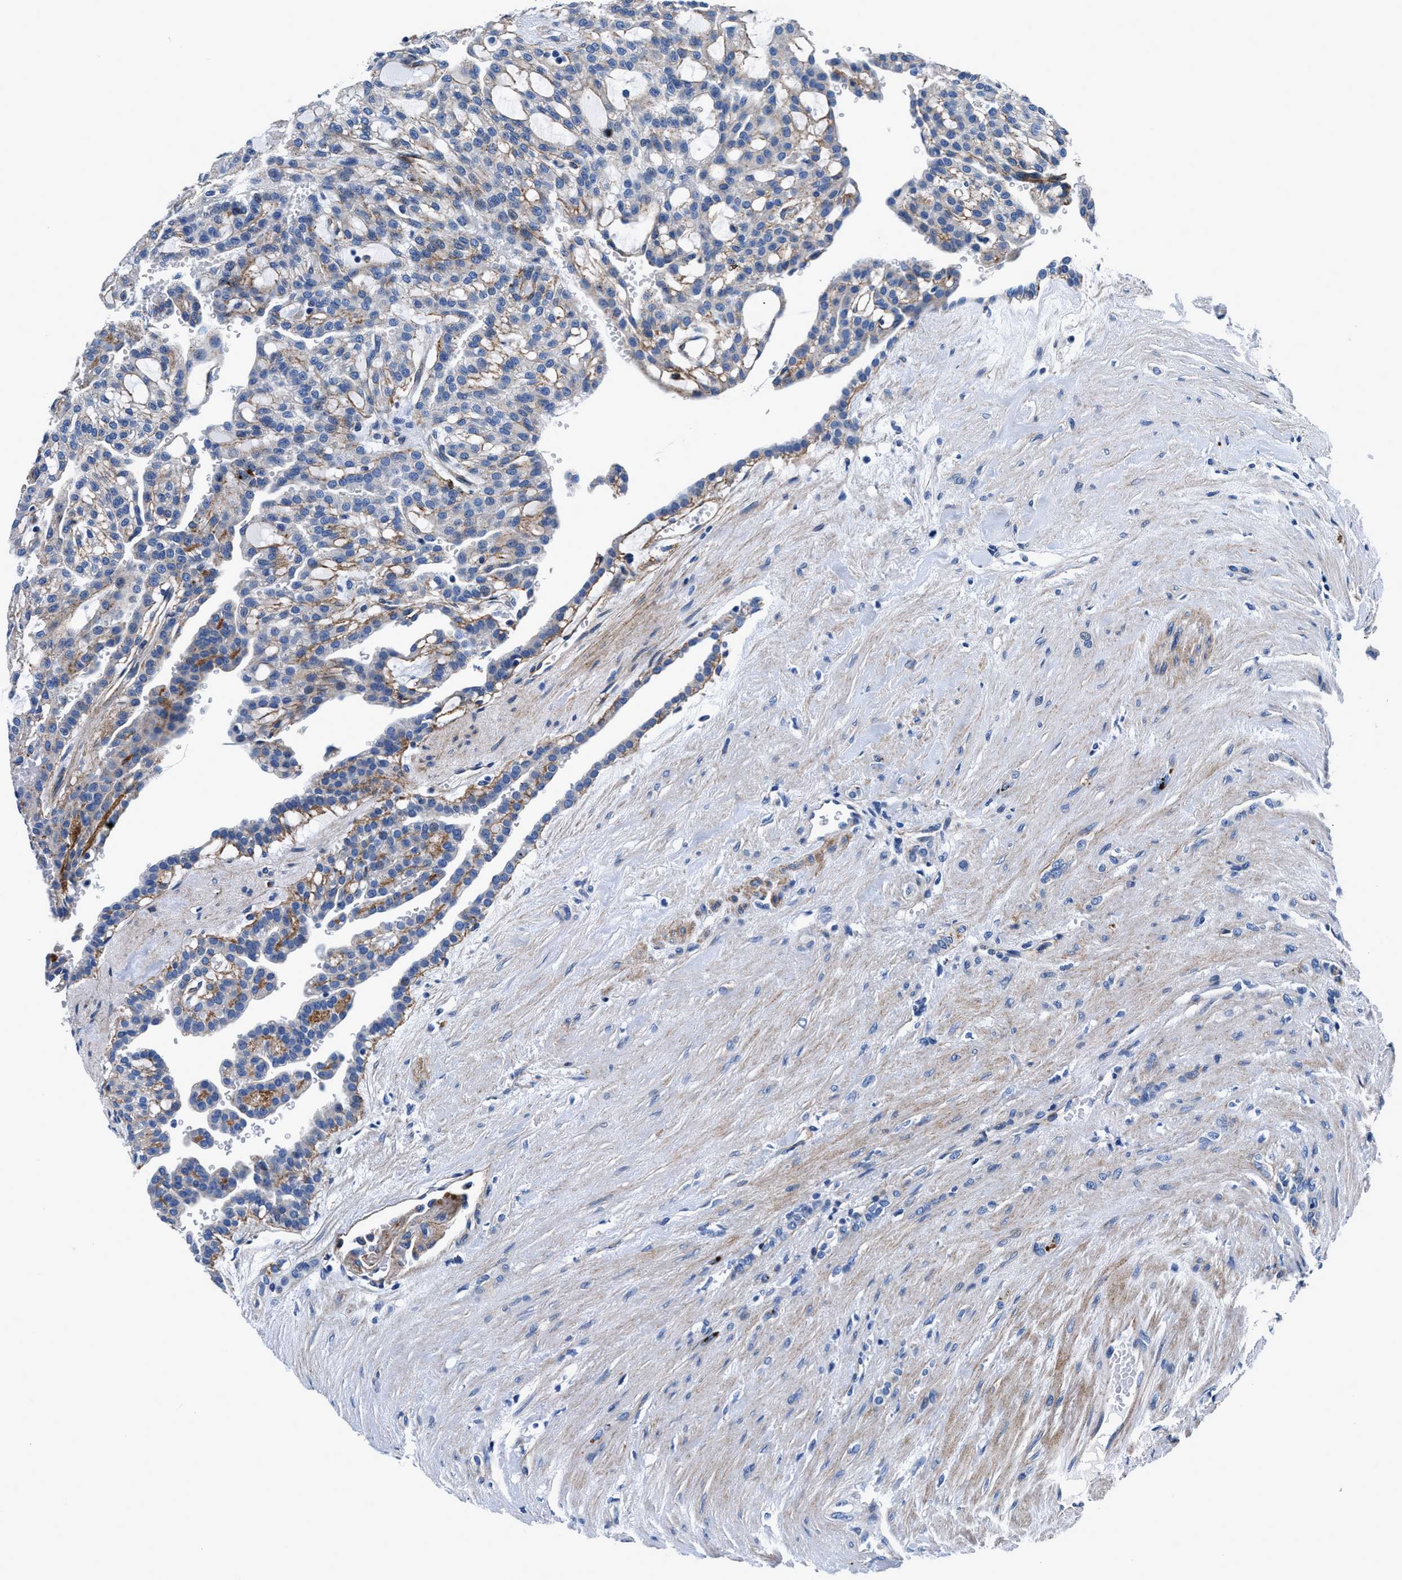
{"staining": {"intensity": "negative", "quantity": "none", "location": "none"}, "tissue": "renal cancer", "cell_type": "Tumor cells", "image_type": "cancer", "snomed": [{"axis": "morphology", "description": "Adenocarcinoma, NOS"}, {"axis": "topography", "description": "Kidney"}], "caption": "IHC photomicrograph of renal cancer stained for a protein (brown), which shows no staining in tumor cells.", "gene": "DAG1", "patient": {"sex": "male", "age": 63}}